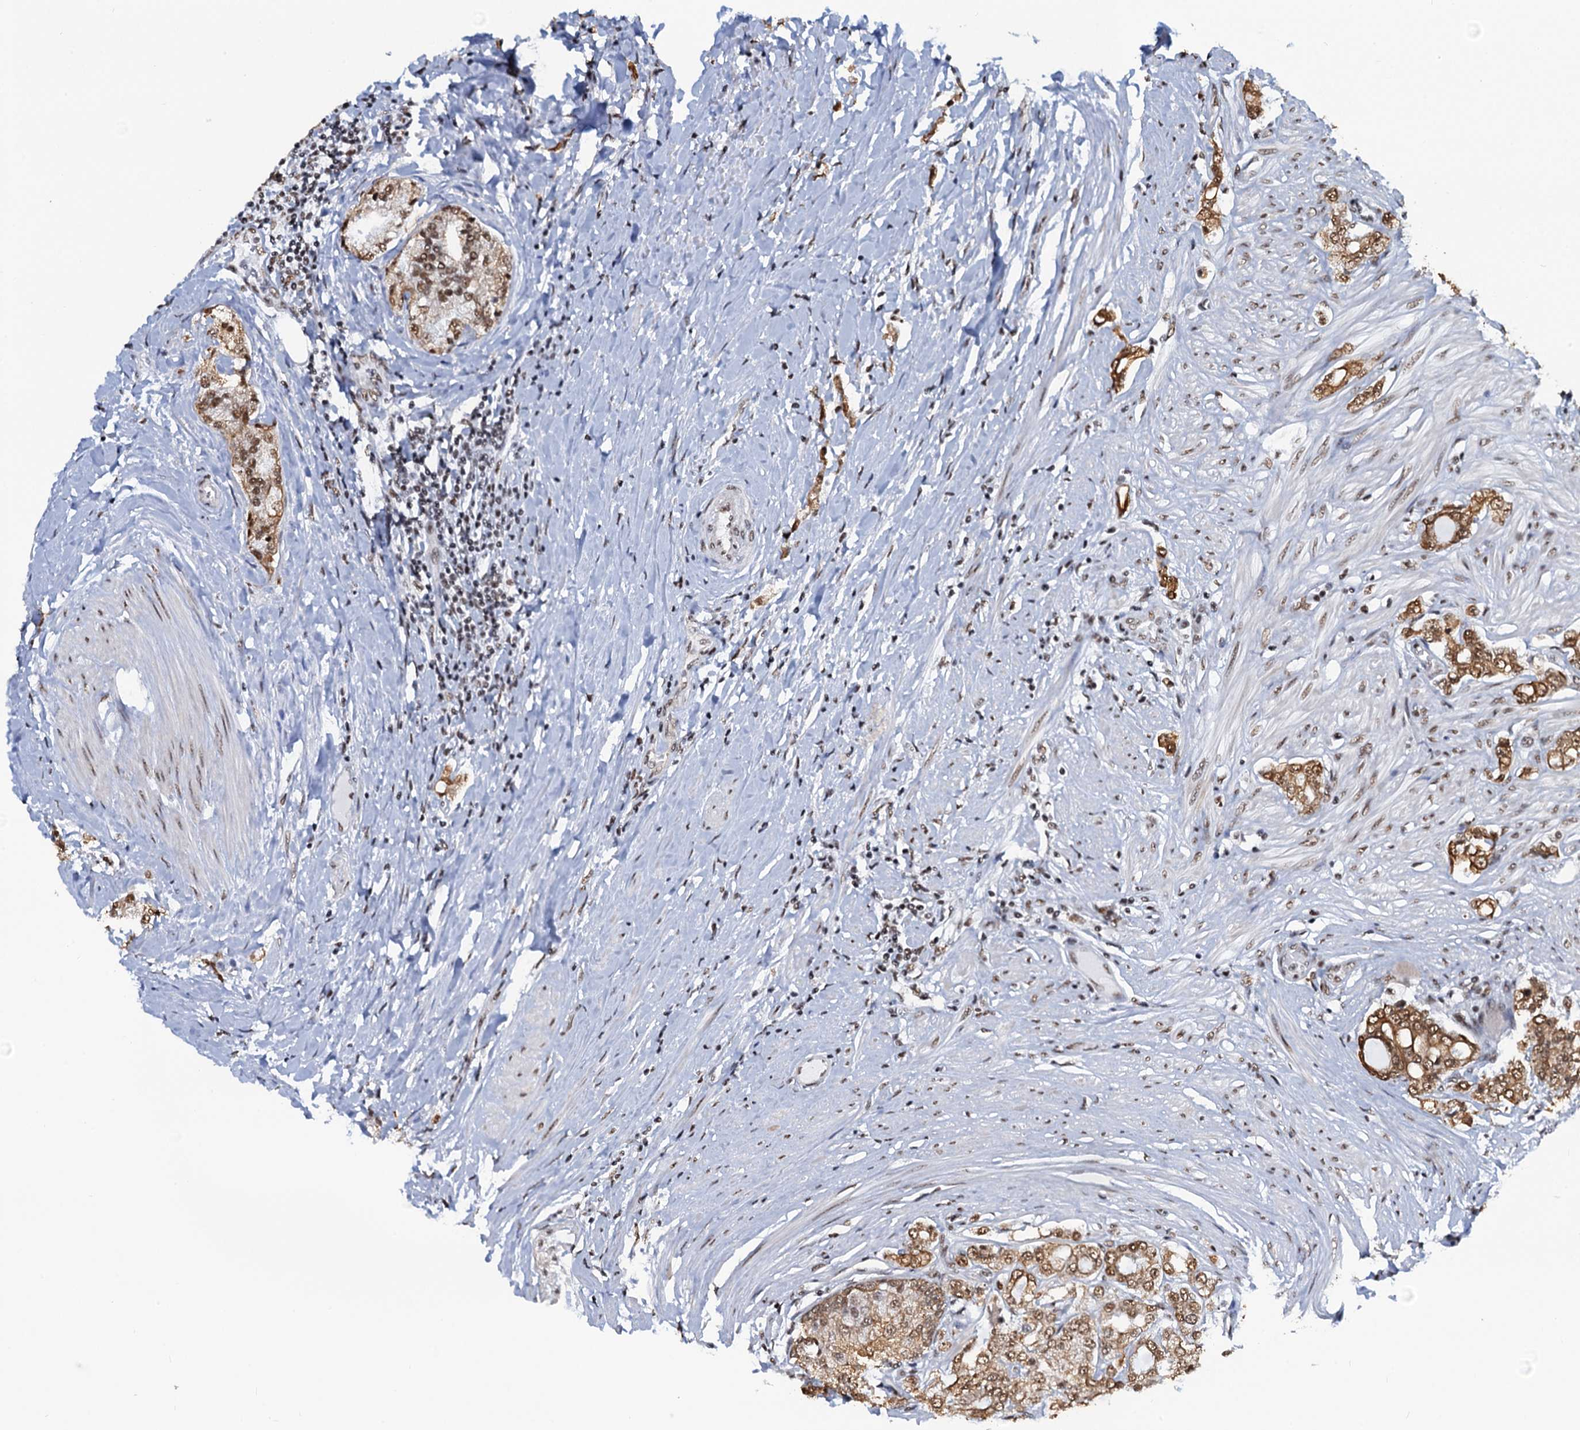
{"staining": {"intensity": "moderate", "quantity": ">75%", "location": "cytoplasmic/membranous,nuclear"}, "tissue": "prostate cancer", "cell_type": "Tumor cells", "image_type": "cancer", "snomed": [{"axis": "morphology", "description": "Adenocarcinoma, High grade"}, {"axis": "topography", "description": "Prostate"}], "caption": "Protein analysis of prostate adenocarcinoma (high-grade) tissue displays moderate cytoplasmic/membranous and nuclear expression in approximately >75% of tumor cells.", "gene": "ZNF609", "patient": {"sex": "male", "age": 64}}